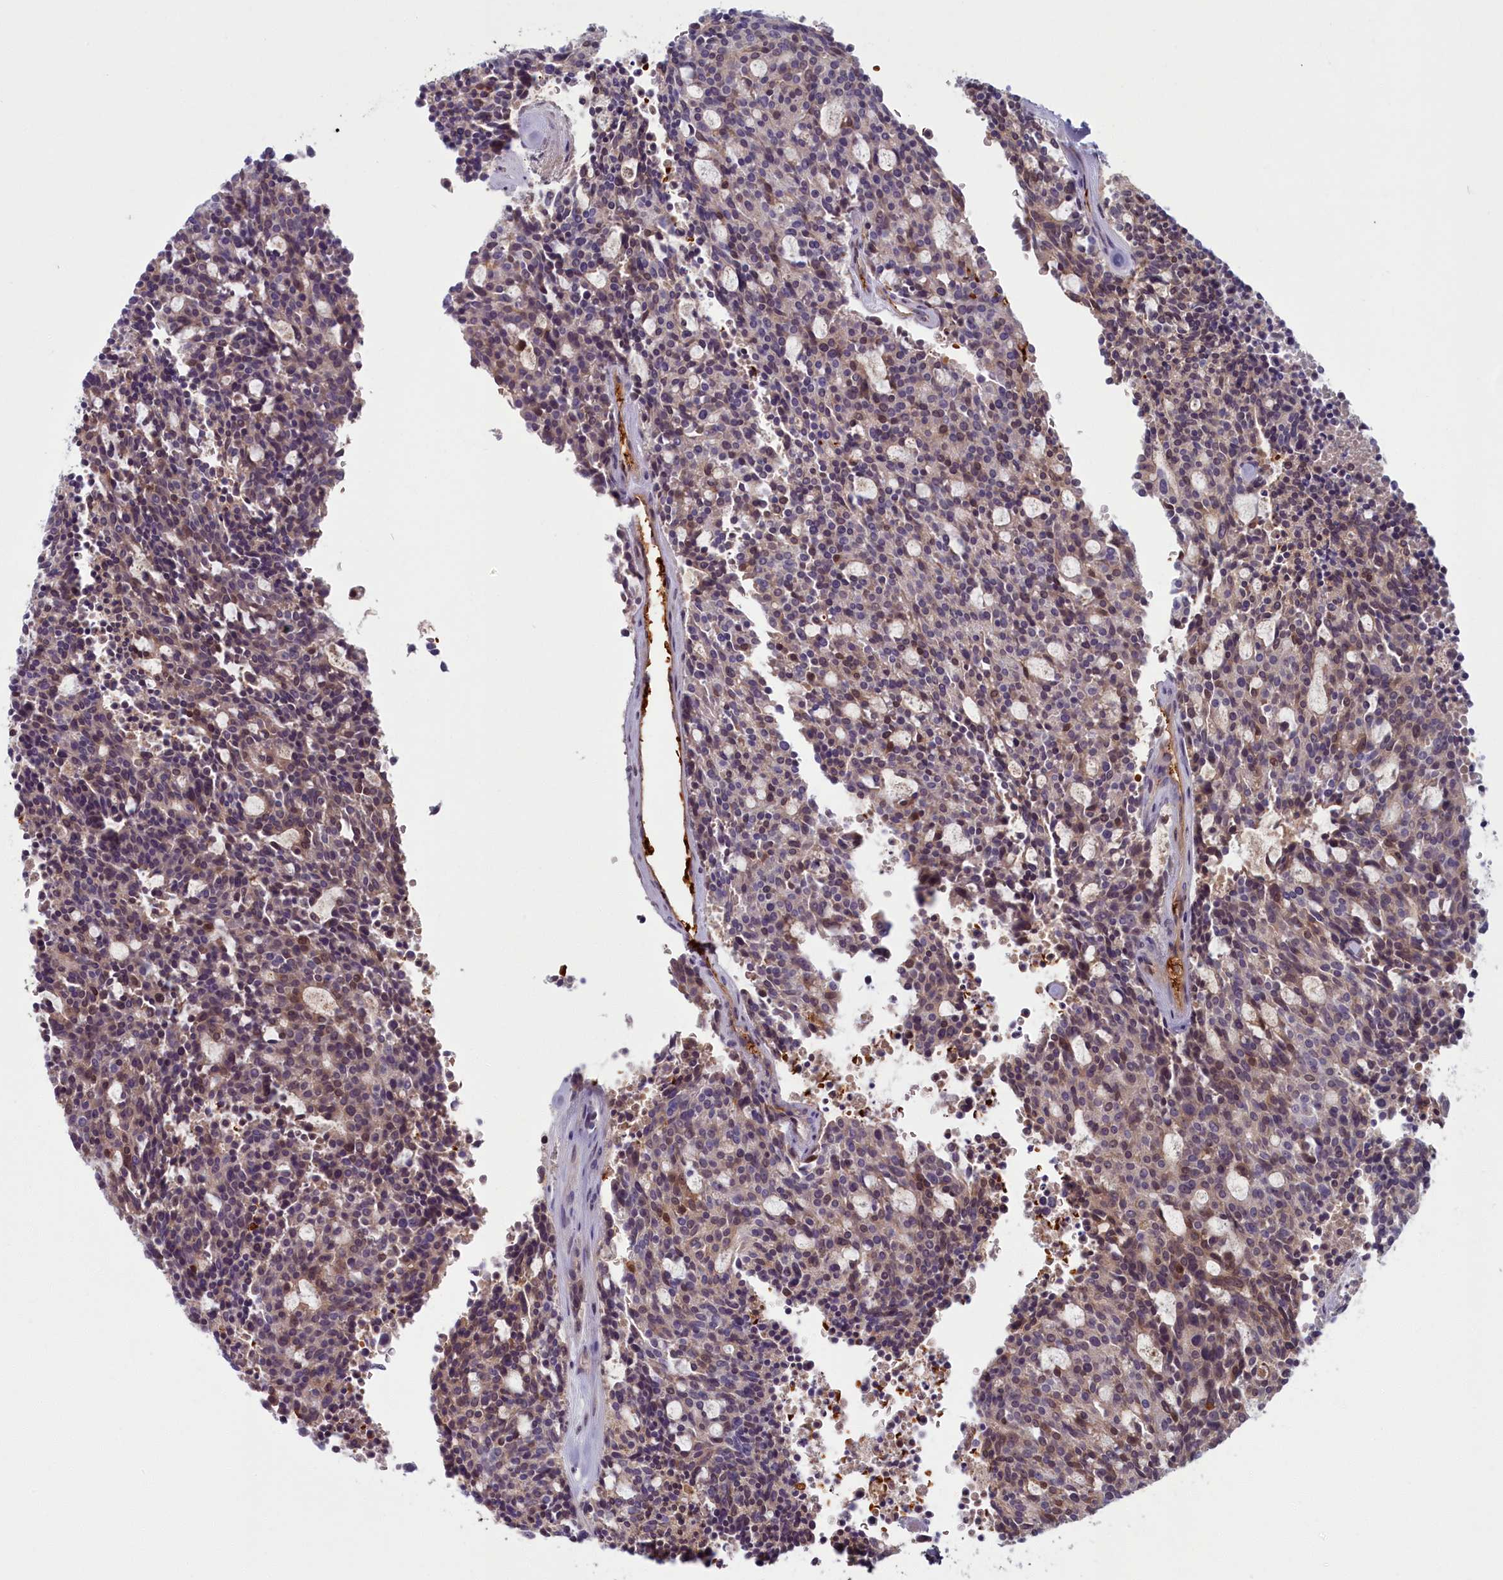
{"staining": {"intensity": "weak", "quantity": "<25%", "location": "cytoplasmic/membranous,nuclear"}, "tissue": "carcinoid", "cell_type": "Tumor cells", "image_type": "cancer", "snomed": [{"axis": "morphology", "description": "Carcinoid, malignant, NOS"}, {"axis": "topography", "description": "Pancreas"}], "caption": "High power microscopy histopathology image of an IHC histopathology image of carcinoid, revealing no significant positivity in tumor cells.", "gene": "BLVRB", "patient": {"sex": "female", "age": 54}}